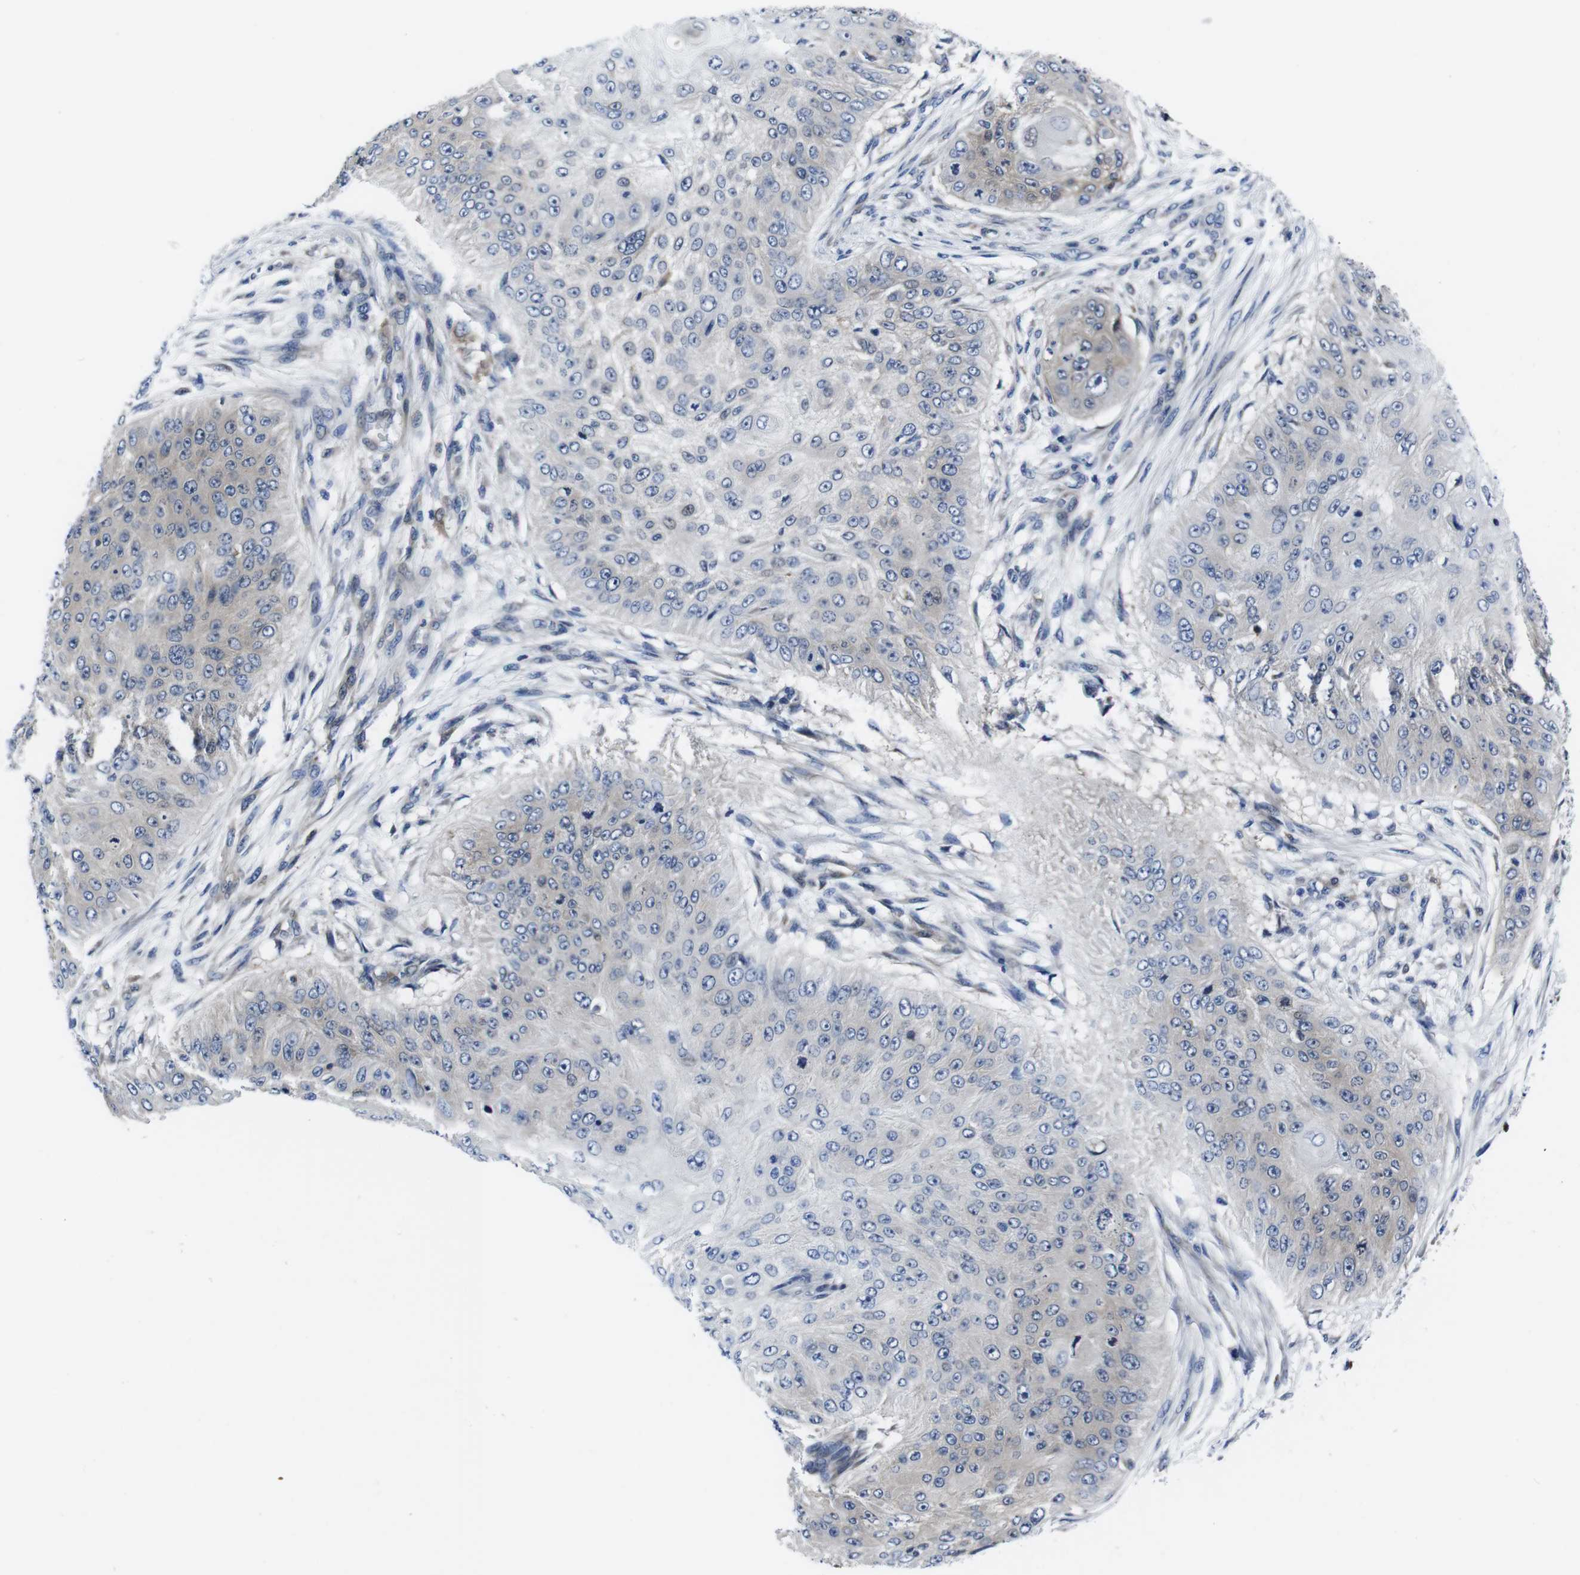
{"staining": {"intensity": "weak", "quantity": "25%-75%", "location": "cytoplasmic/membranous"}, "tissue": "skin cancer", "cell_type": "Tumor cells", "image_type": "cancer", "snomed": [{"axis": "morphology", "description": "Squamous cell carcinoma, NOS"}, {"axis": "topography", "description": "Skin"}], "caption": "About 25%-75% of tumor cells in human squamous cell carcinoma (skin) reveal weak cytoplasmic/membranous protein expression as visualized by brown immunohistochemical staining.", "gene": "EIF4A1", "patient": {"sex": "female", "age": 80}}